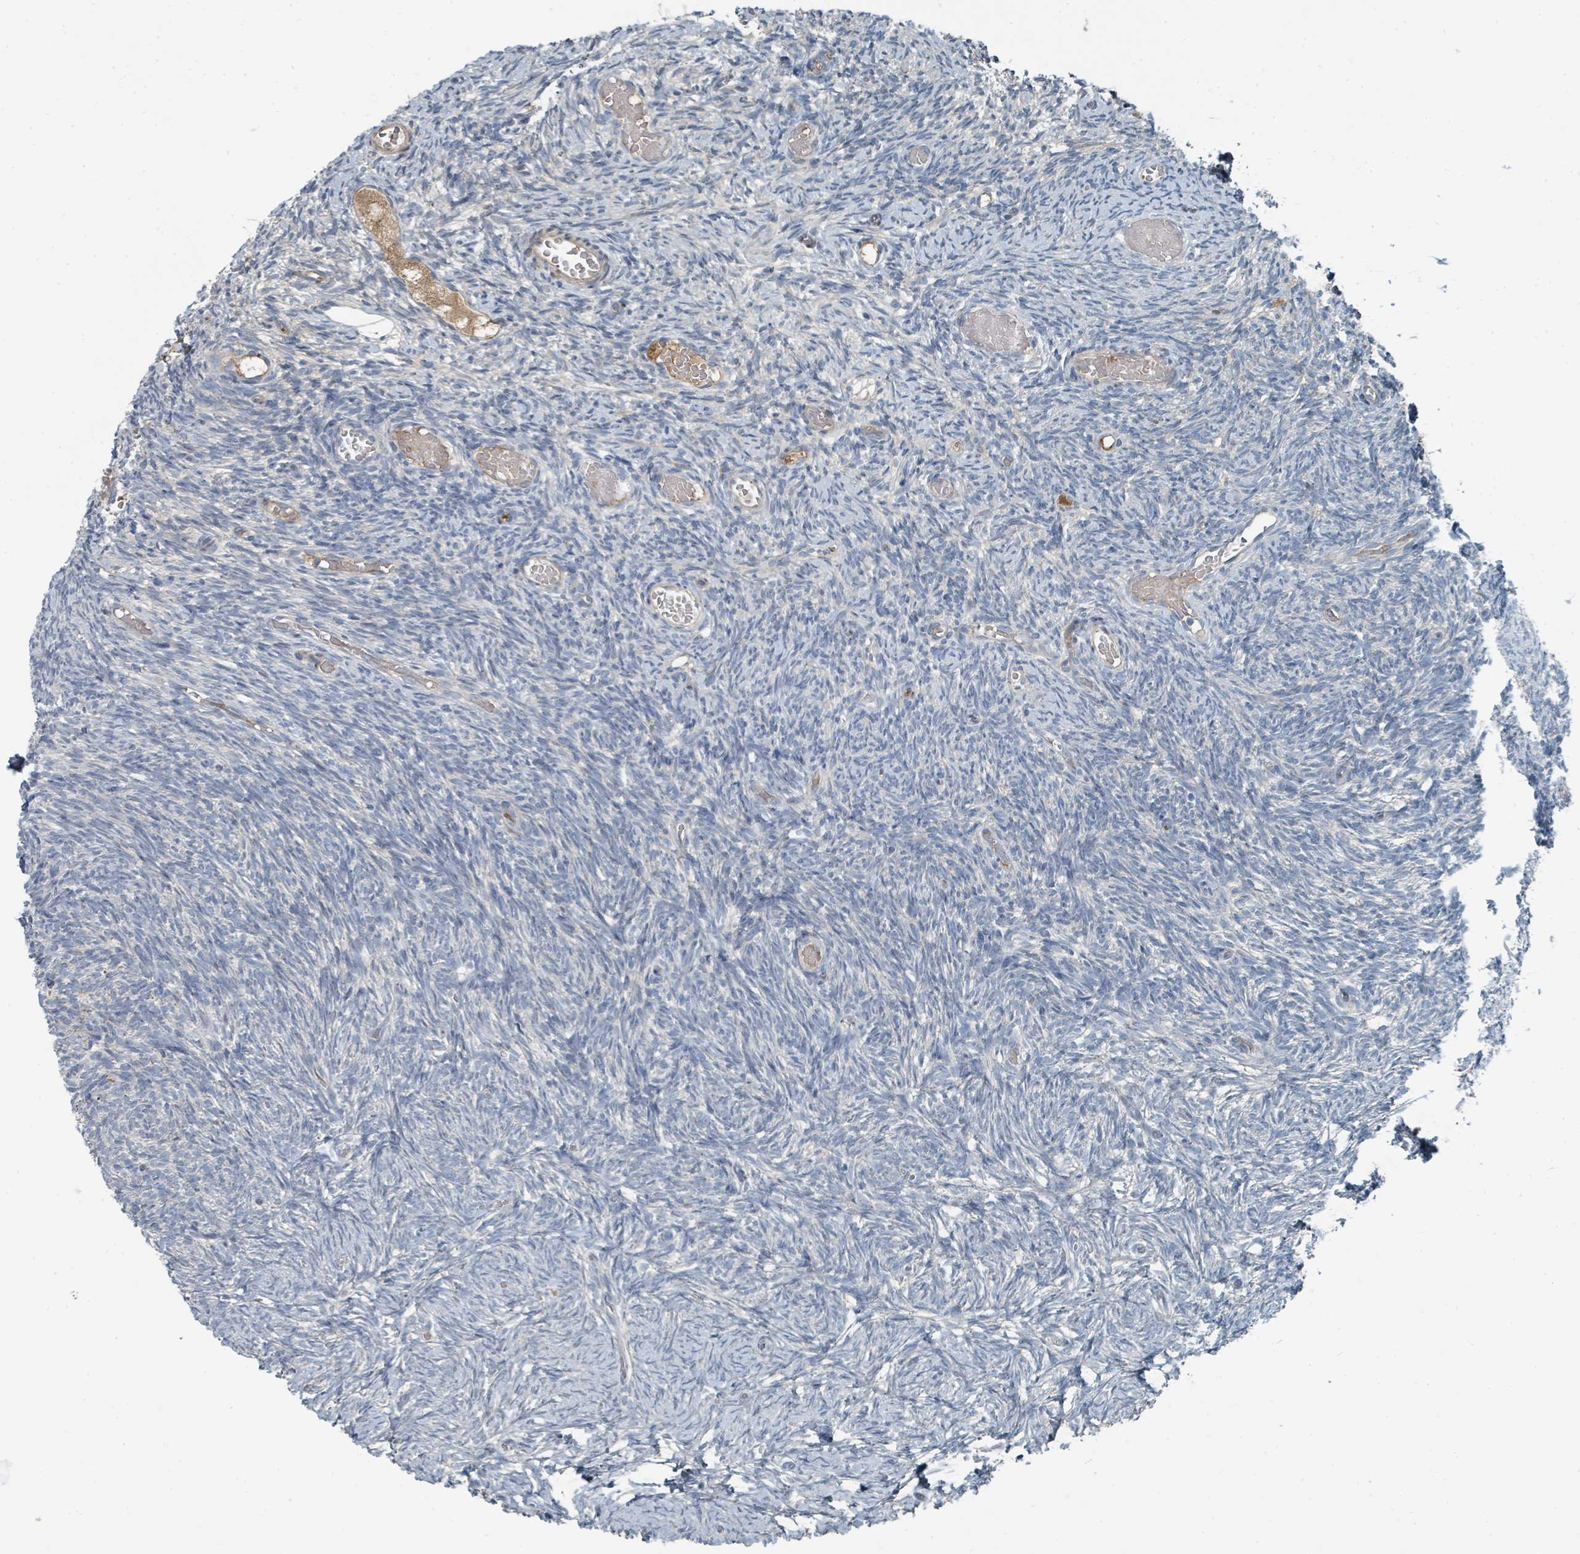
{"staining": {"intensity": "negative", "quantity": "none", "location": "none"}, "tissue": "ovary", "cell_type": "Ovarian stroma cells", "image_type": "normal", "snomed": [{"axis": "morphology", "description": "Normal tissue, NOS"}, {"axis": "topography", "description": "Ovary"}], "caption": "Human ovary stained for a protein using immunohistochemistry exhibits no positivity in ovarian stroma cells.", "gene": "SLC44A5", "patient": {"sex": "female", "age": 39}}